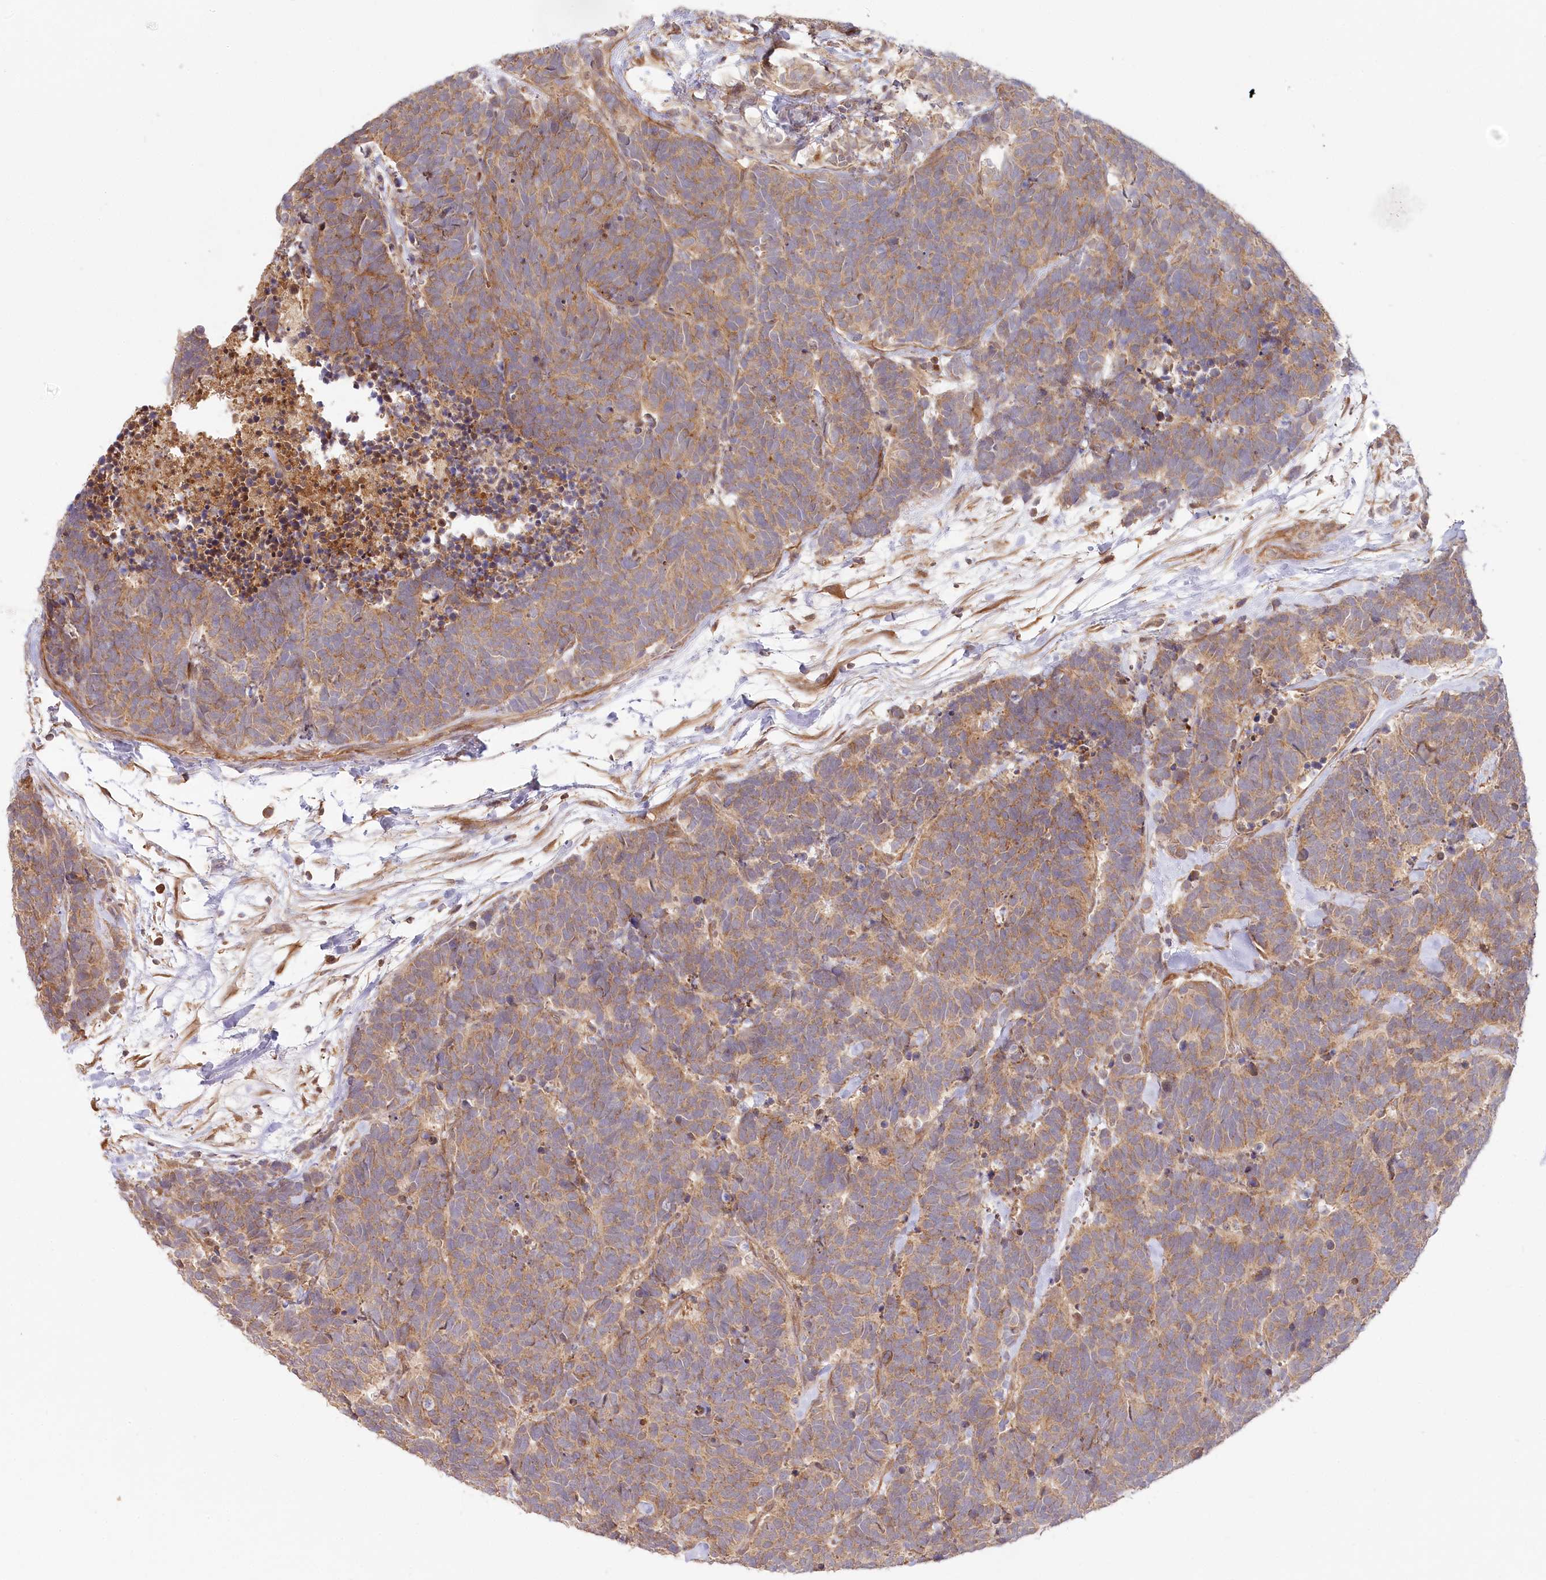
{"staining": {"intensity": "weak", "quantity": ">75%", "location": "cytoplasmic/membranous"}, "tissue": "carcinoid", "cell_type": "Tumor cells", "image_type": "cancer", "snomed": [{"axis": "morphology", "description": "Carcinoma, NOS"}, {"axis": "morphology", "description": "Carcinoid, malignant, NOS"}, {"axis": "topography", "description": "Urinary bladder"}], "caption": "Immunohistochemical staining of human malignant carcinoid demonstrates low levels of weak cytoplasmic/membranous protein positivity in approximately >75% of tumor cells.", "gene": "CEP70", "patient": {"sex": "male", "age": 57}}